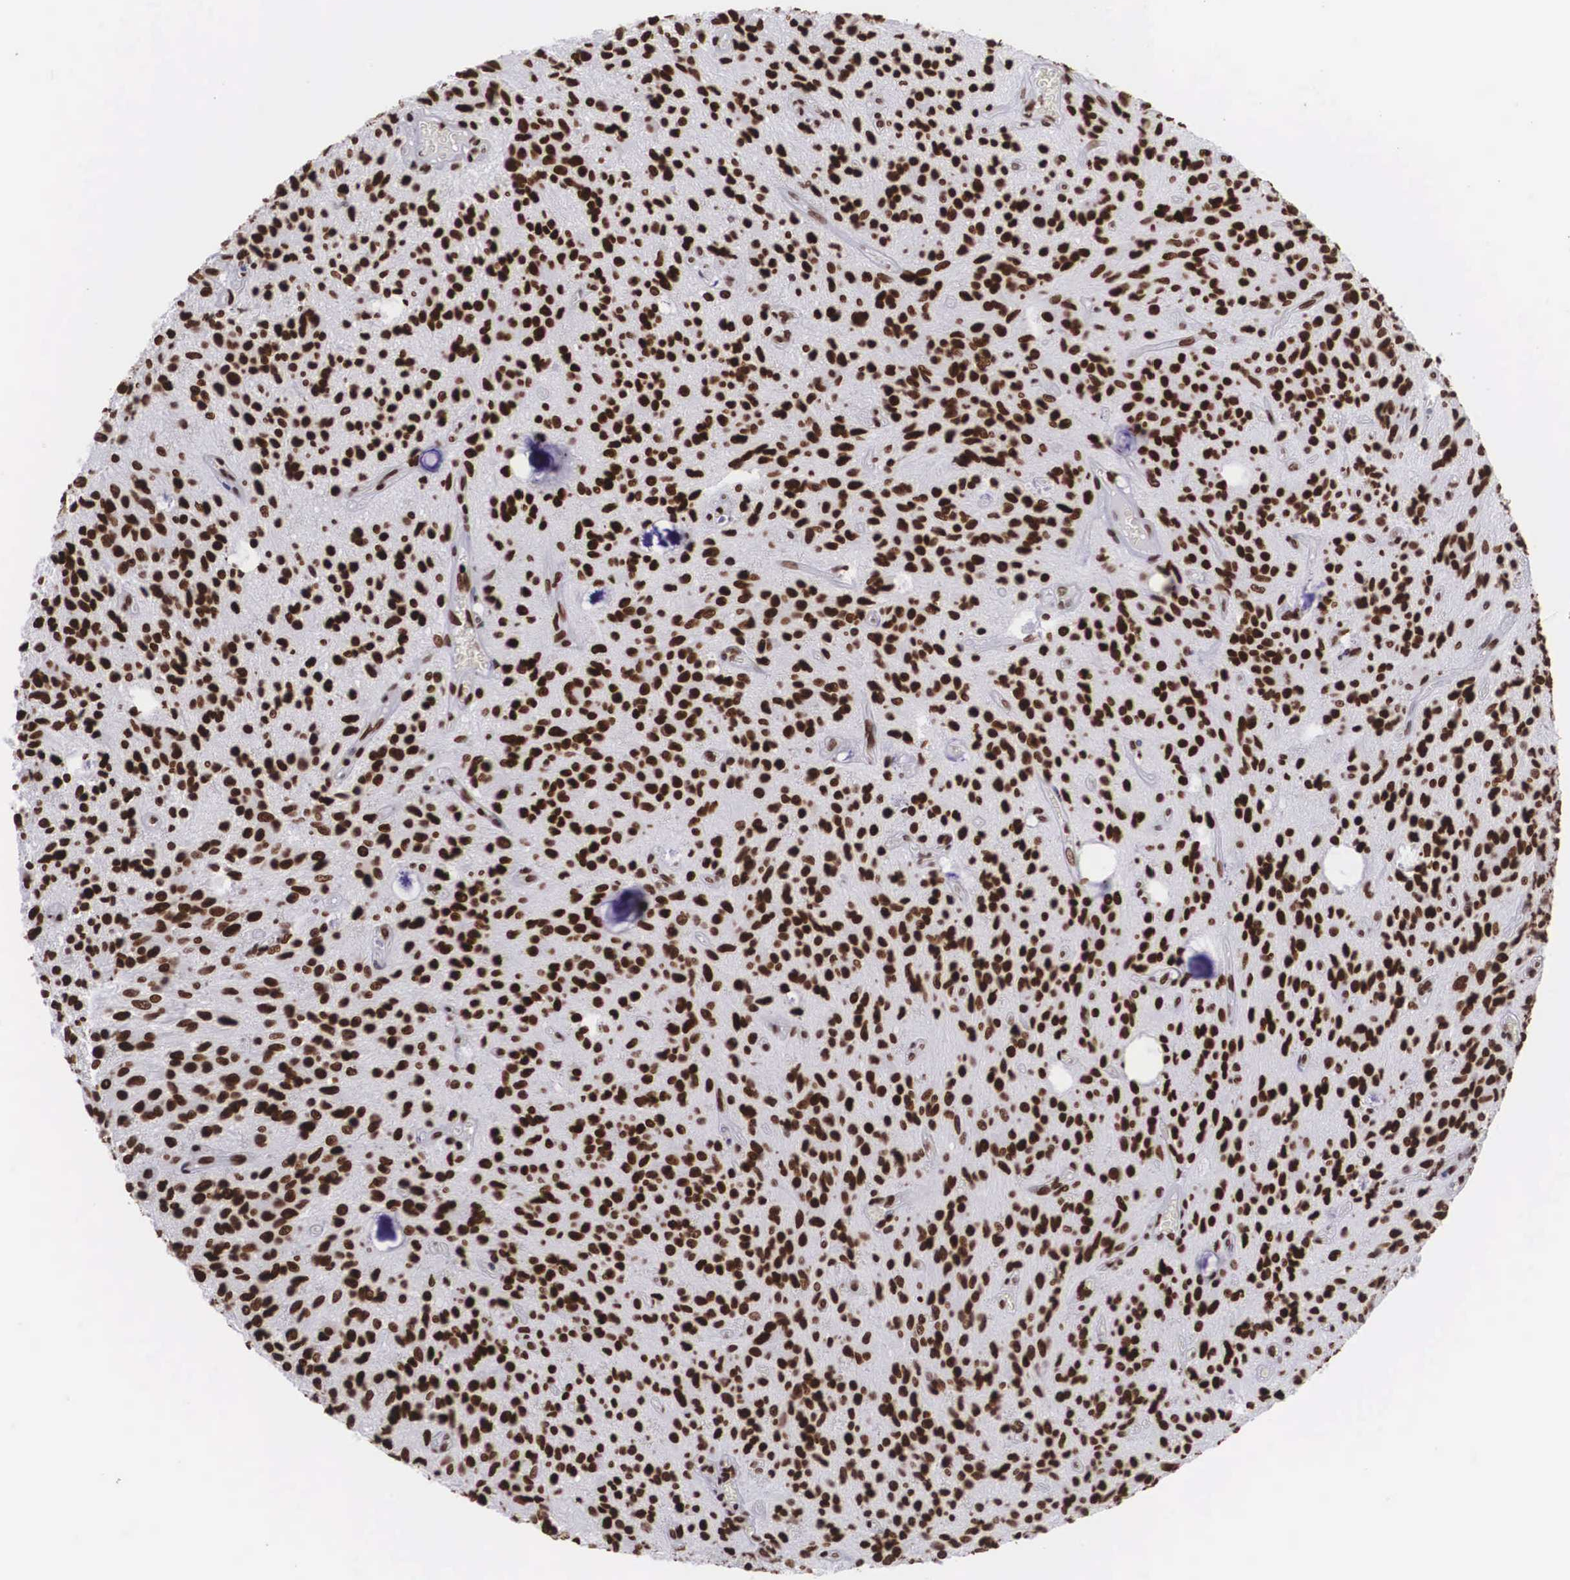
{"staining": {"intensity": "strong", "quantity": ">75%", "location": "nuclear"}, "tissue": "glioma", "cell_type": "Tumor cells", "image_type": "cancer", "snomed": [{"axis": "morphology", "description": "Glioma, malignant, Low grade"}, {"axis": "topography", "description": "Brain"}], "caption": "Protein expression analysis of human malignant low-grade glioma reveals strong nuclear expression in about >75% of tumor cells.", "gene": "MECP2", "patient": {"sex": "female", "age": 15}}